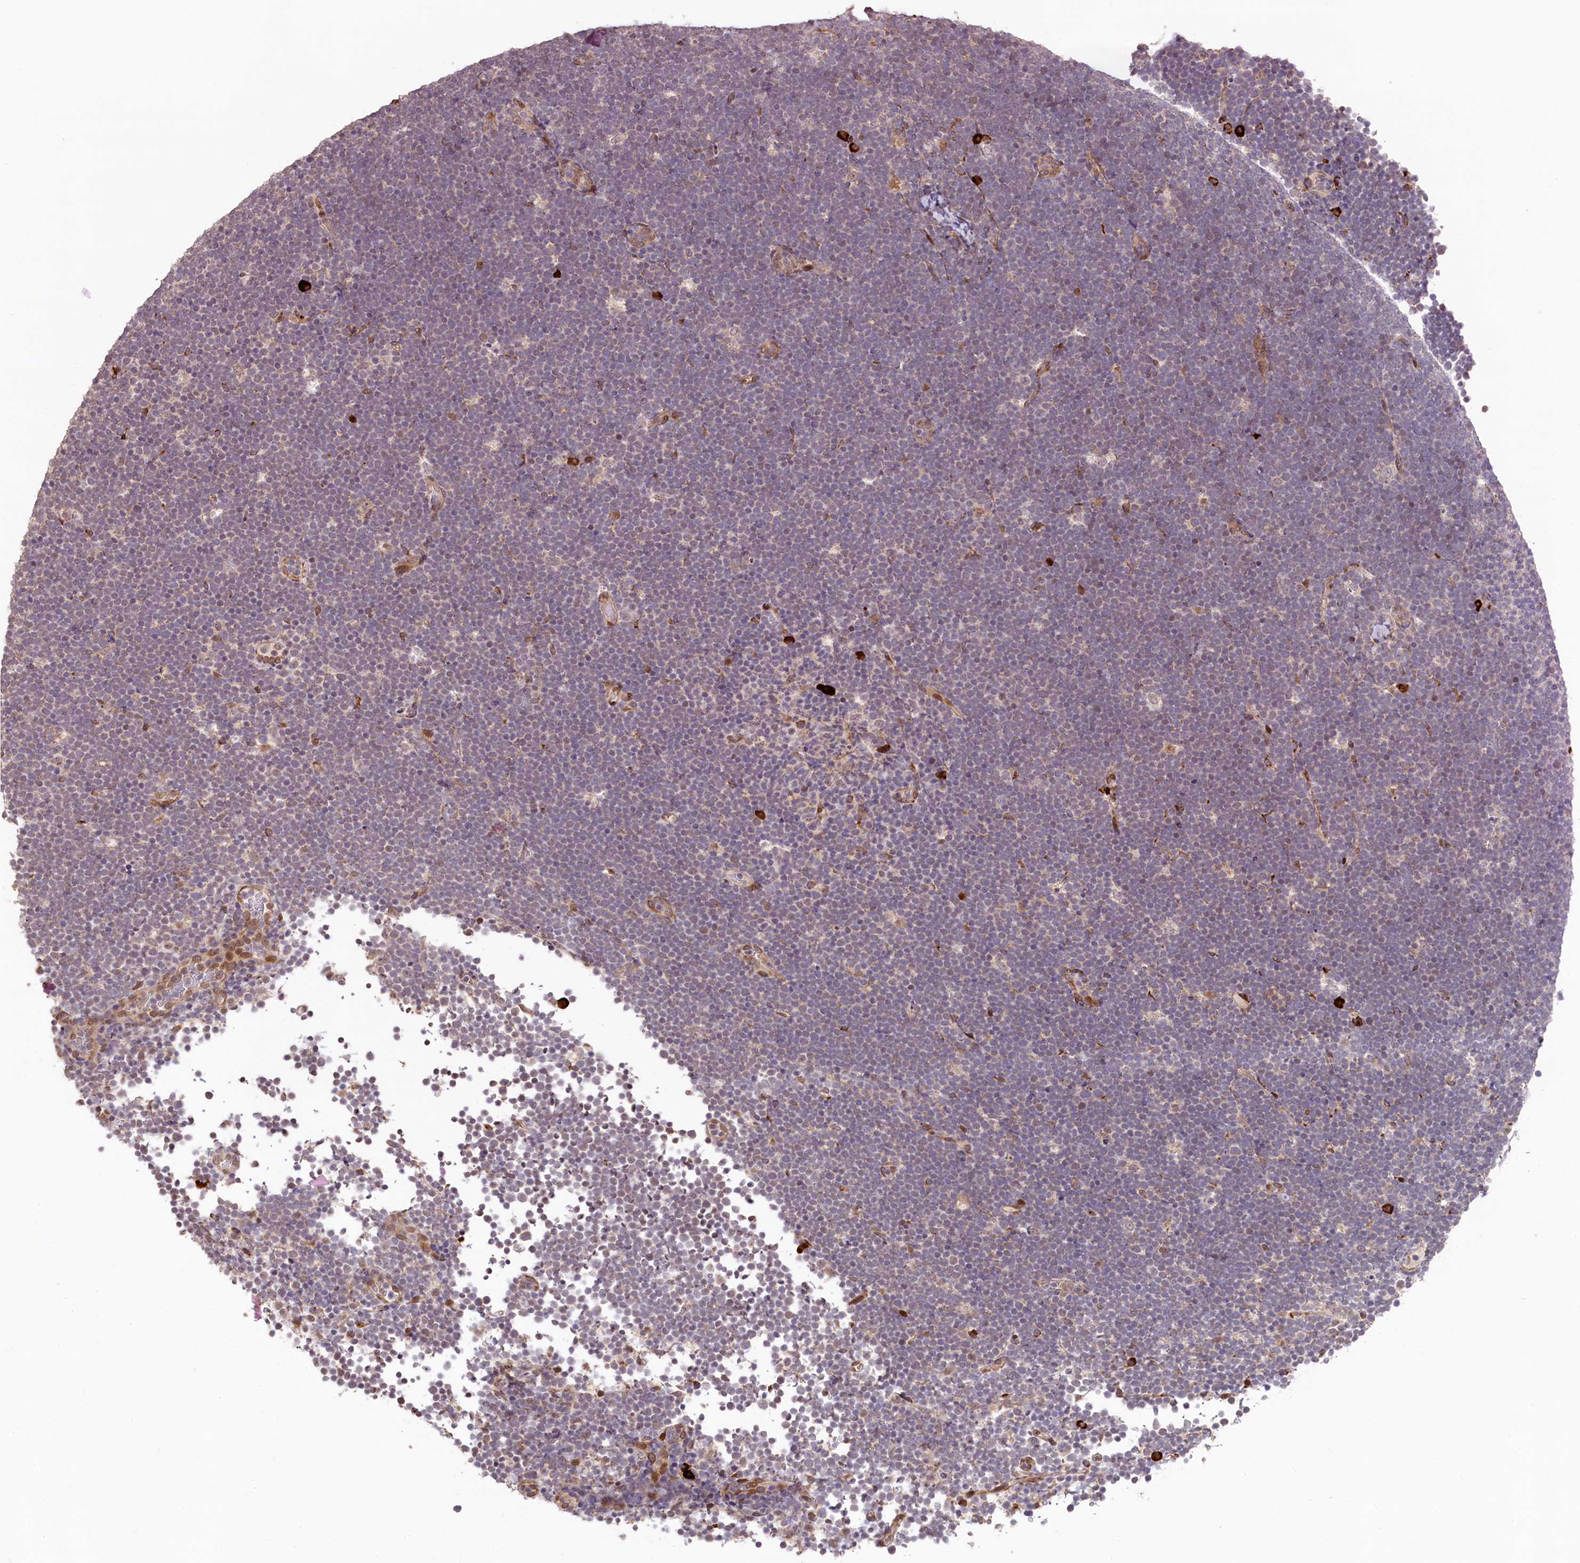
{"staining": {"intensity": "negative", "quantity": "none", "location": "none"}, "tissue": "lymphoma", "cell_type": "Tumor cells", "image_type": "cancer", "snomed": [{"axis": "morphology", "description": "Malignant lymphoma, non-Hodgkin's type, High grade"}, {"axis": "topography", "description": "Lymph node"}], "caption": "Image shows no protein positivity in tumor cells of lymphoma tissue.", "gene": "C5orf15", "patient": {"sex": "male", "age": 13}}